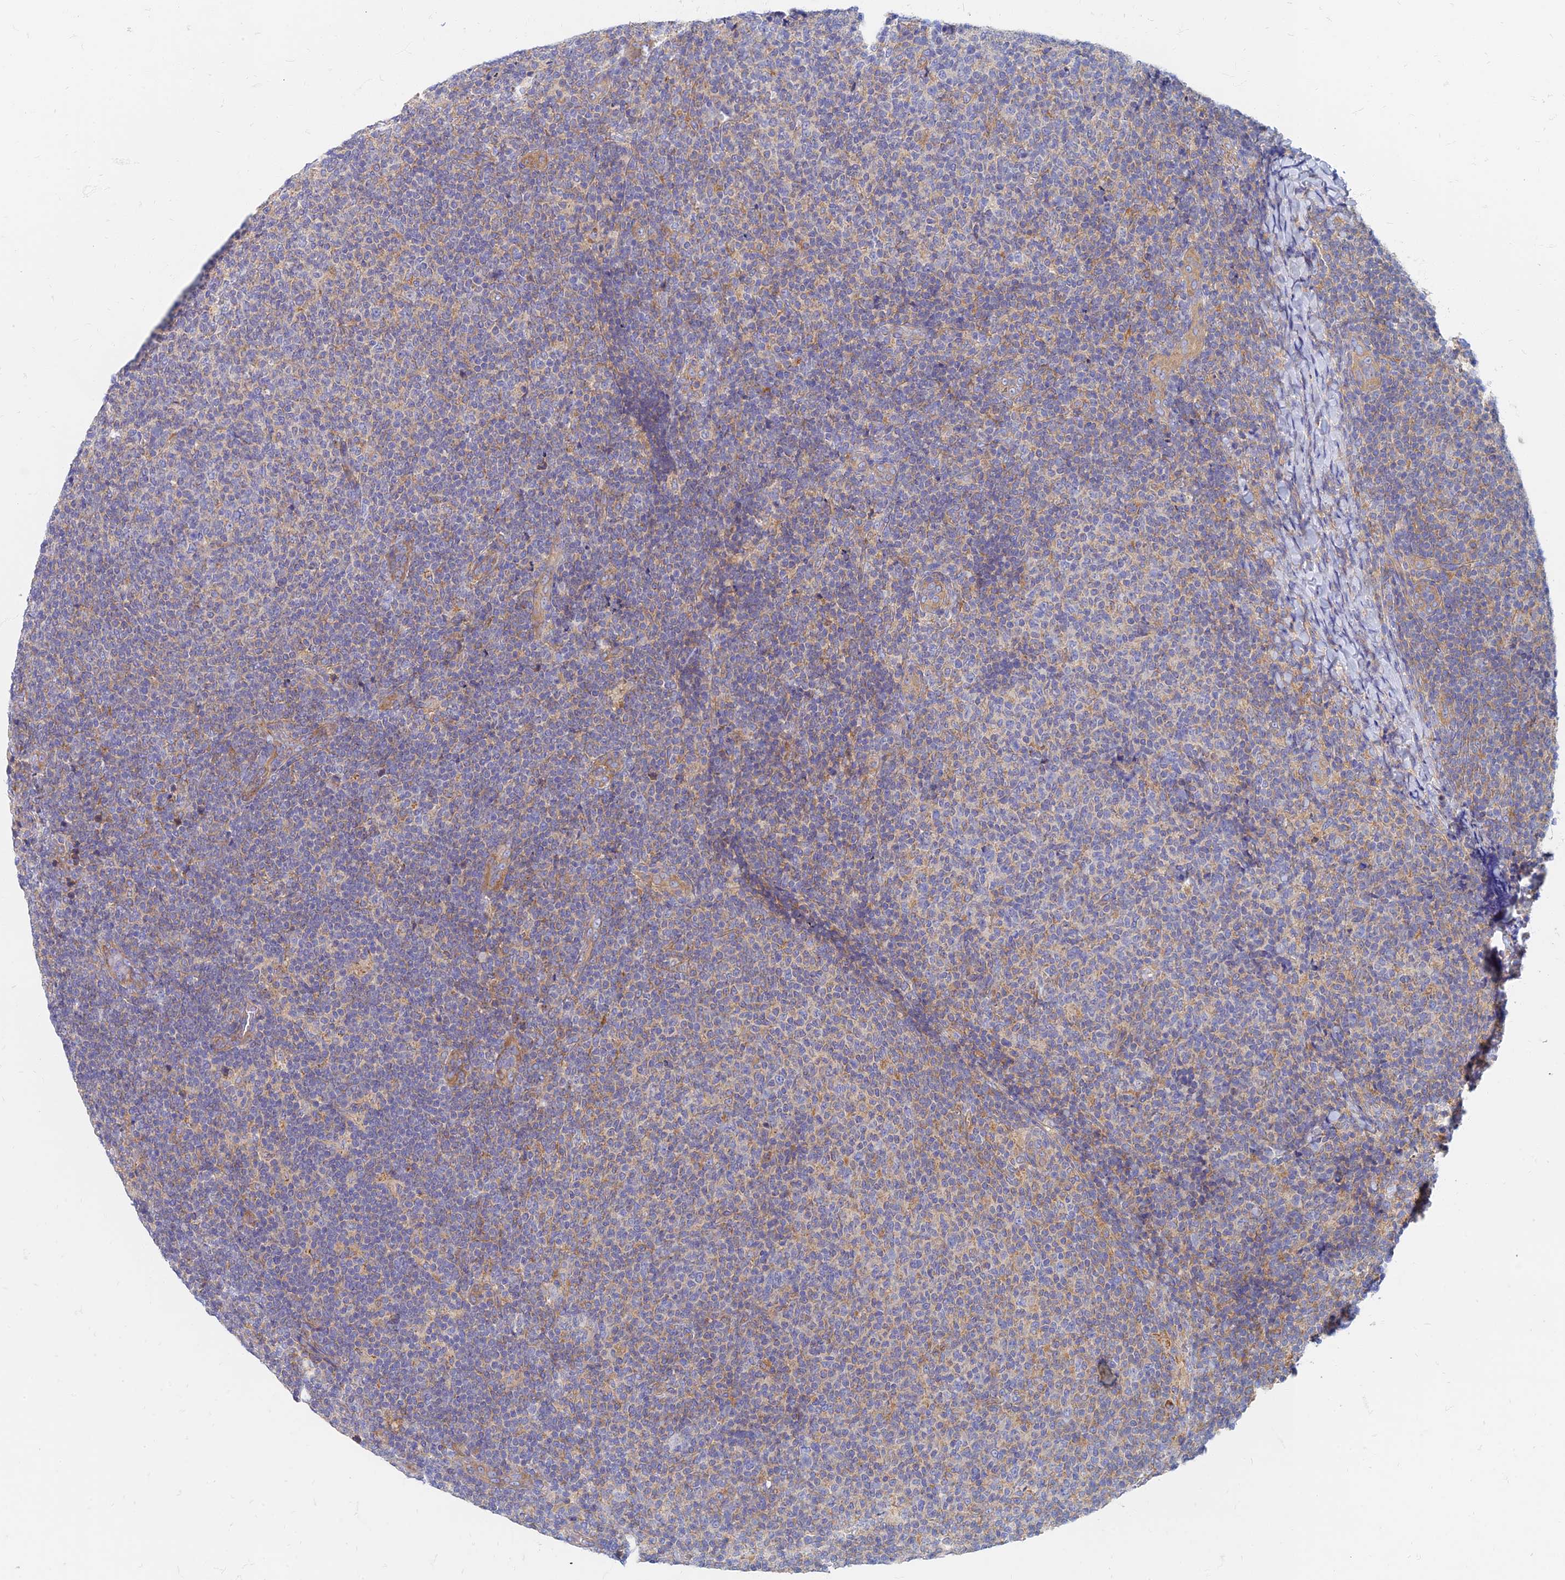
{"staining": {"intensity": "negative", "quantity": "none", "location": "none"}, "tissue": "lymphoma", "cell_type": "Tumor cells", "image_type": "cancer", "snomed": [{"axis": "morphology", "description": "Malignant lymphoma, non-Hodgkin's type, Low grade"}, {"axis": "topography", "description": "Lymph node"}], "caption": "A micrograph of lymphoma stained for a protein reveals no brown staining in tumor cells.", "gene": "TMEM44", "patient": {"sex": "male", "age": 66}}